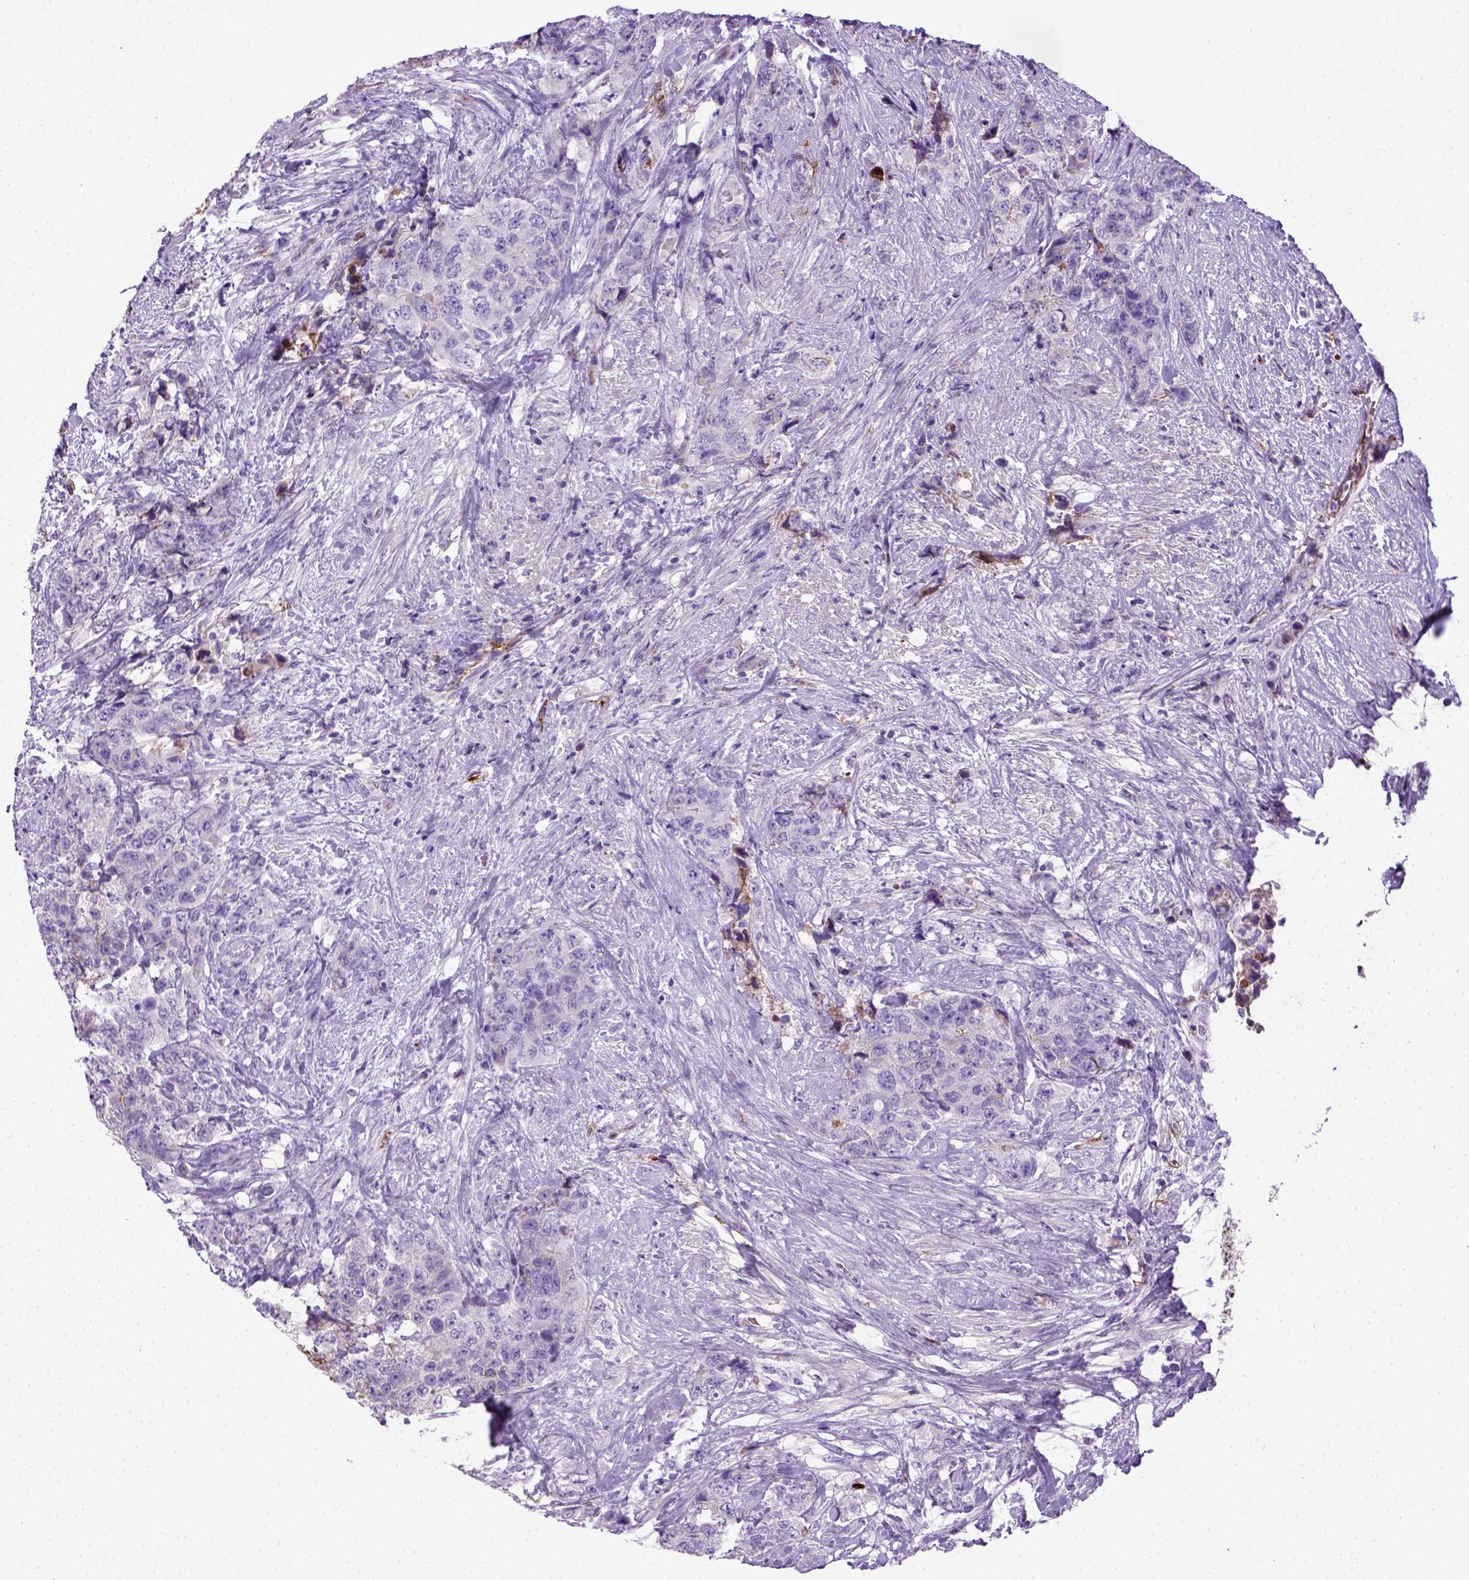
{"staining": {"intensity": "negative", "quantity": "none", "location": "none"}, "tissue": "urothelial cancer", "cell_type": "Tumor cells", "image_type": "cancer", "snomed": [{"axis": "morphology", "description": "Urothelial carcinoma, High grade"}, {"axis": "topography", "description": "Urinary bladder"}], "caption": "High-grade urothelial carcinoma was stained to show a protein in brown. There is no significant staining in tumor cells.", "gene": "ADAMTS8", "patient": {"sex": "female", "age": 78}}